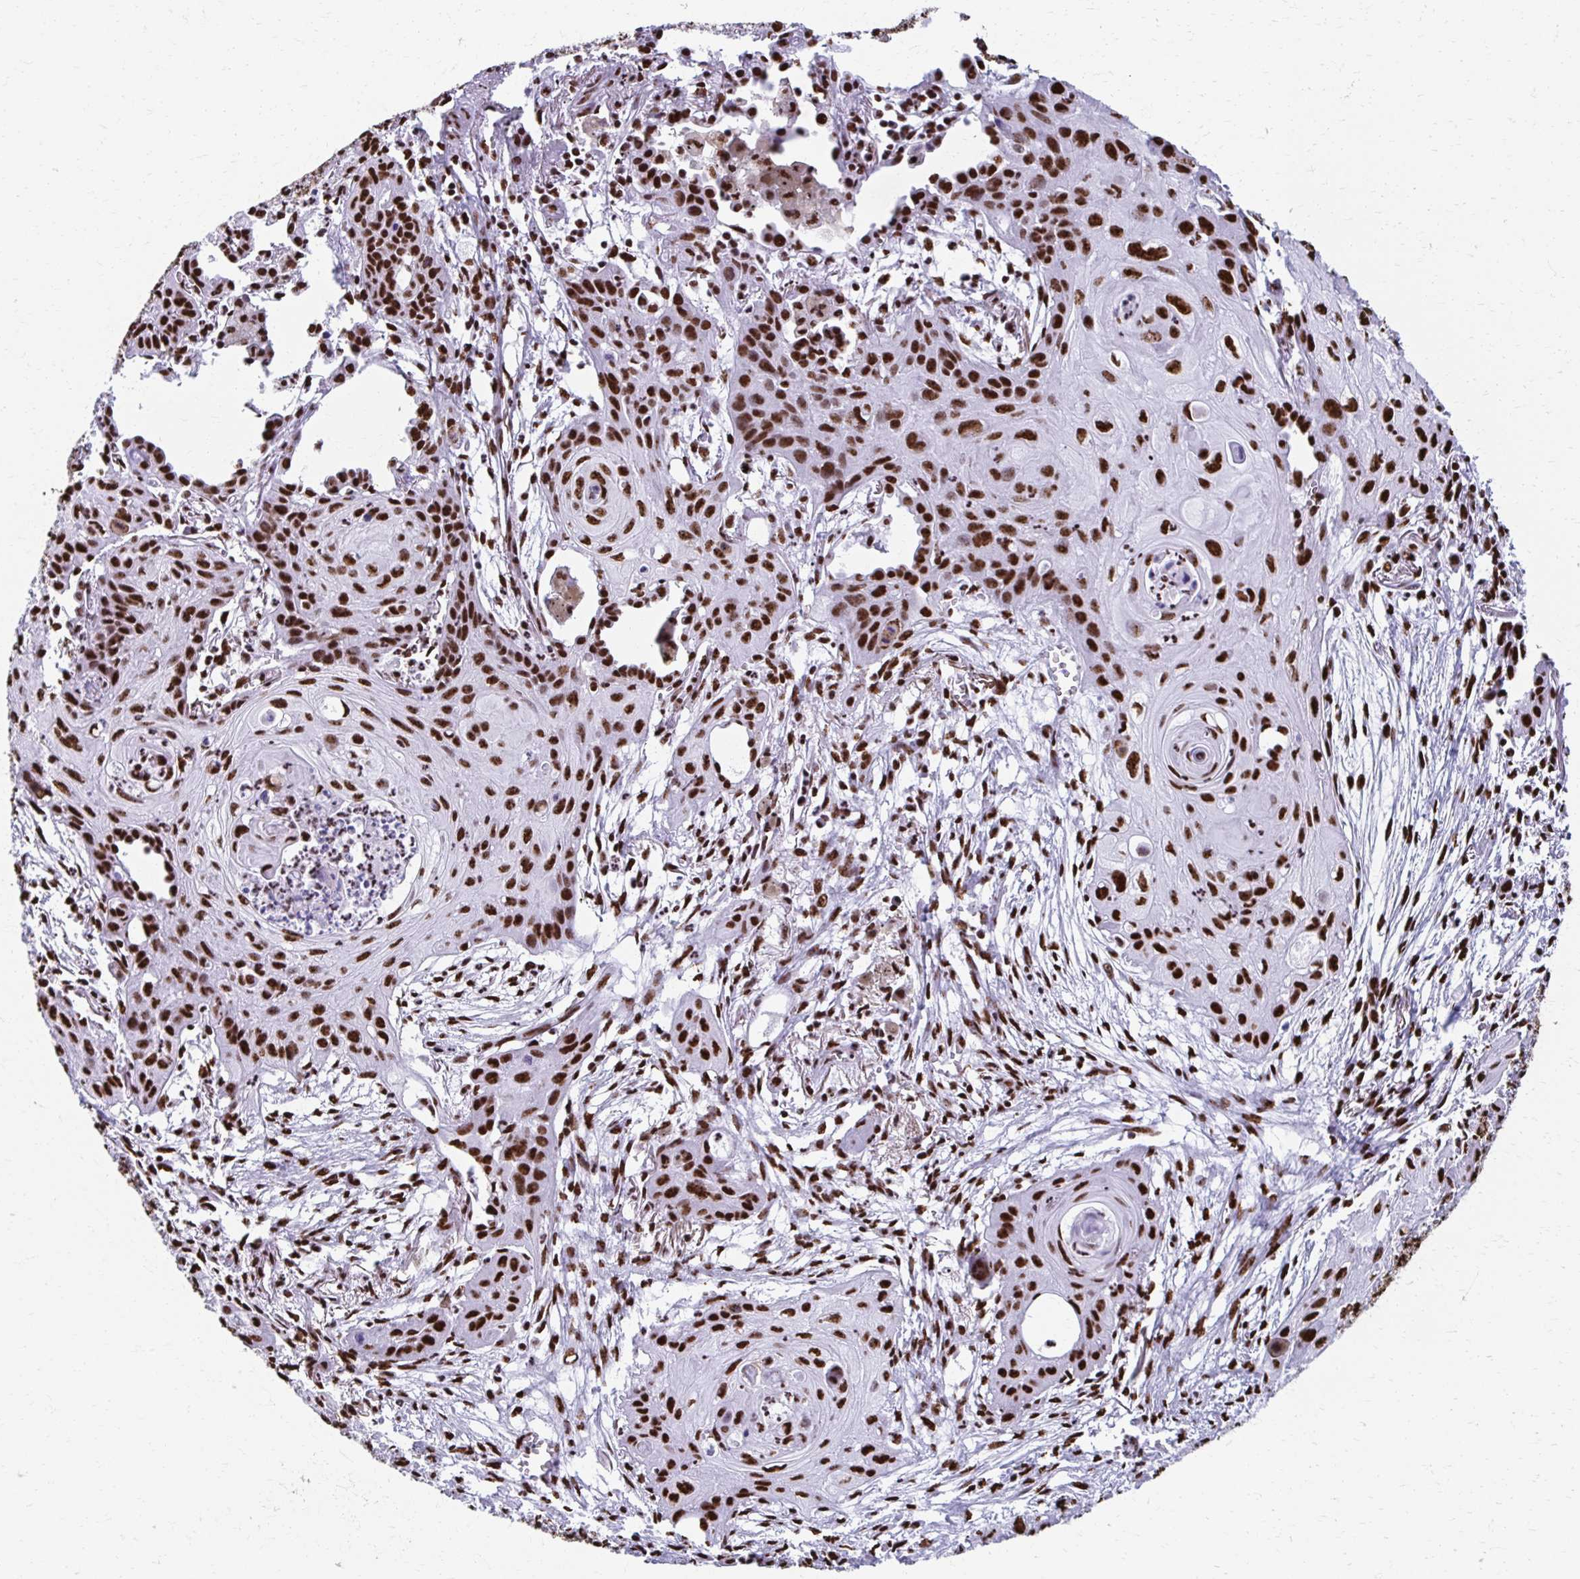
{"staining": {"intensity": "strong", "quantity": ">75%", "location": "nuclear"}, "tissue": "lung cancer", "cell_type": "Tumor cells", "image_type": "cancer", "snomed": [{"axis": "morphology", "description": "Squamous cell carcinoma, NOS"}, {"axis": "topography", "description": "Lung"}], "caption": "Immunohistochemical staining of lung cancer (squamous cell carcinoma) displays high levels of strong nuclear protein expression in approximately >75% of tumor cells.", "gene": "NONO", "patient": {"sex": "male", "age": 71}}